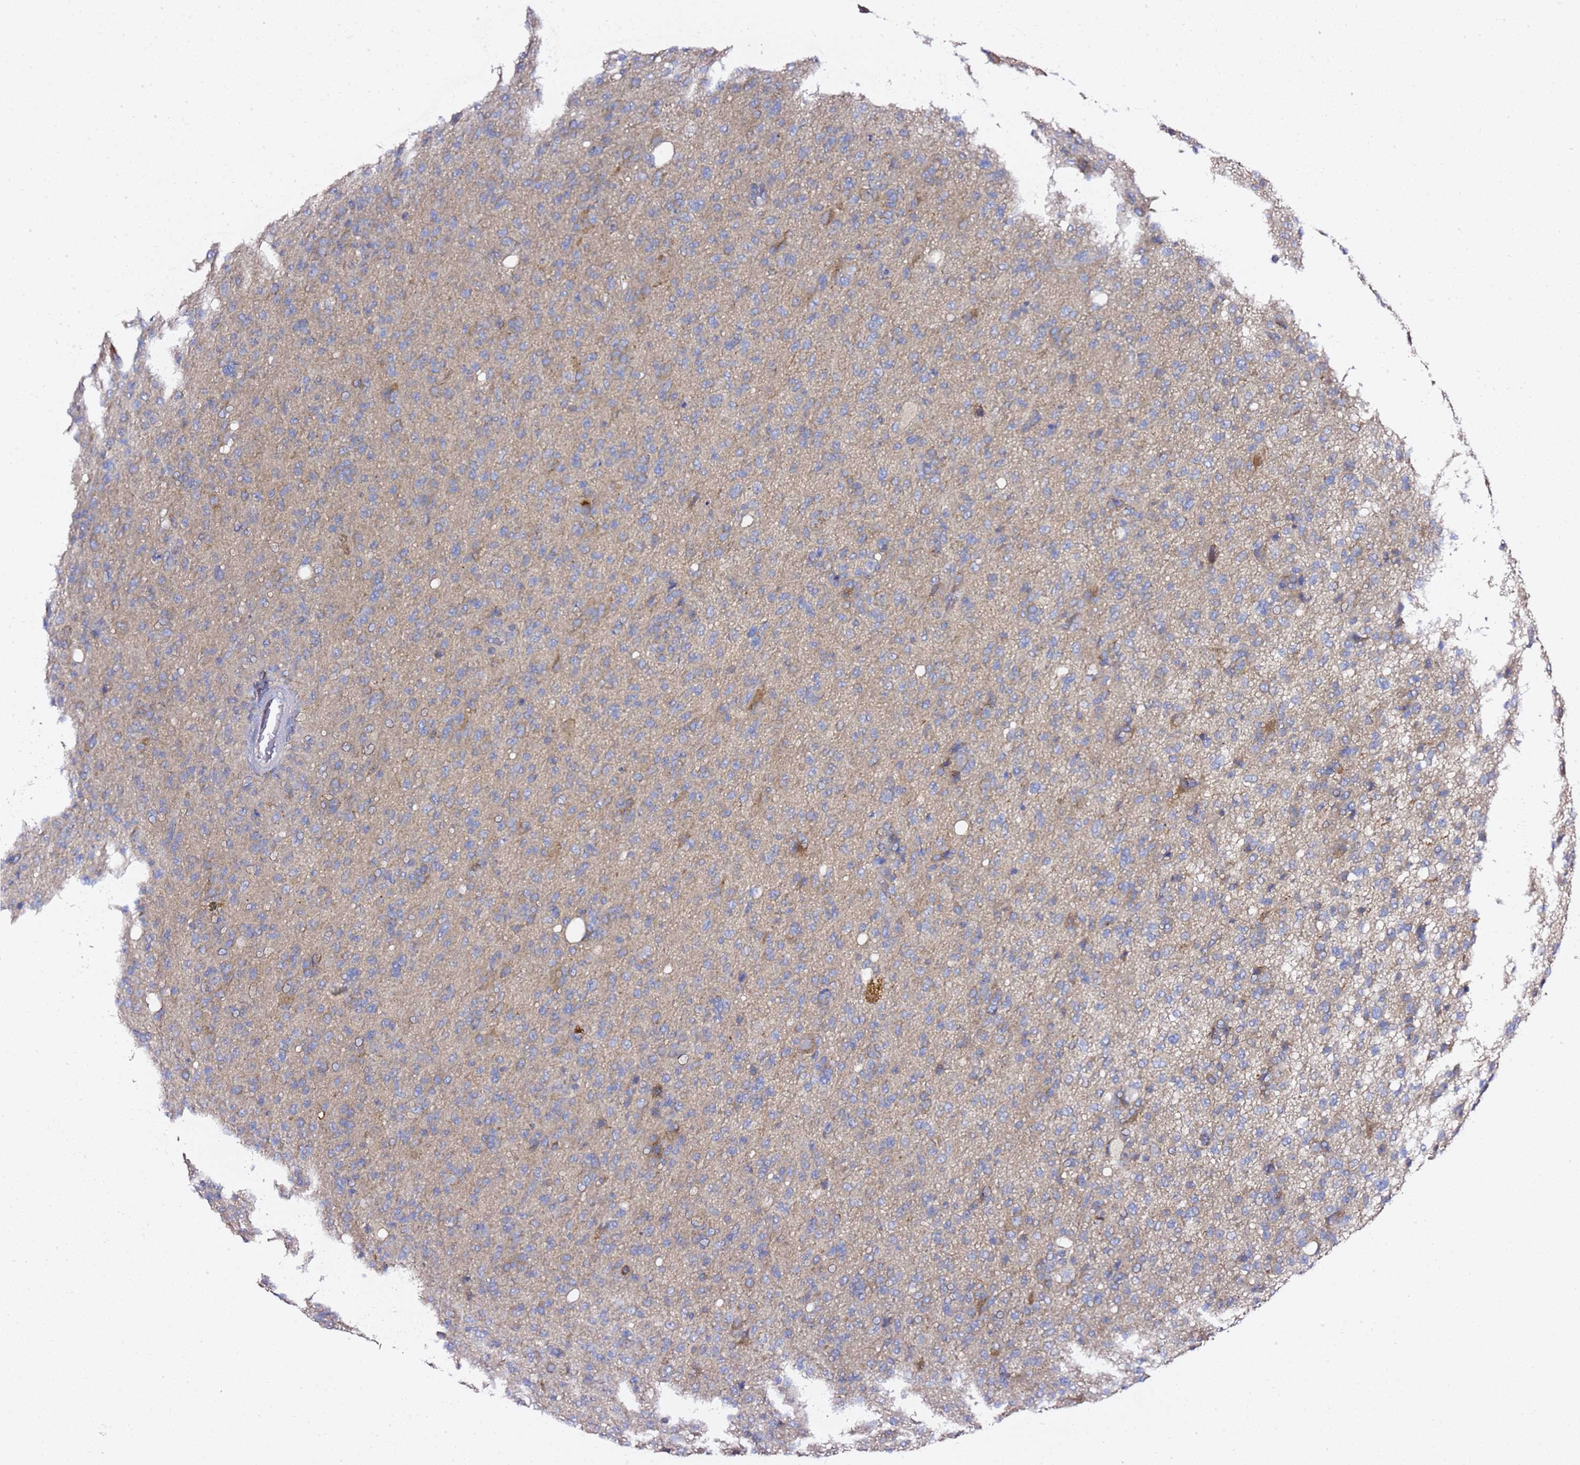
{"staining": {"intensity": "weak", "quantity": "25%-75%", "location": "cytoplasmic/membranous"}, "tissue": "glioma", "cell_type": "Tumor cells", "image_type": "cancer", "snomed": [{"axis": "morphology", "description": "Glioma, malignant, High grade"}, {"axis": "topography", "description": "Brain"}], "caption": "A micrograph of glioma stained for a protein displays weak cytoplasmic/membranous brown staining in tumor cells.", "gene": "C19orf12", "patient": {"sex": "female", "age": 57}}